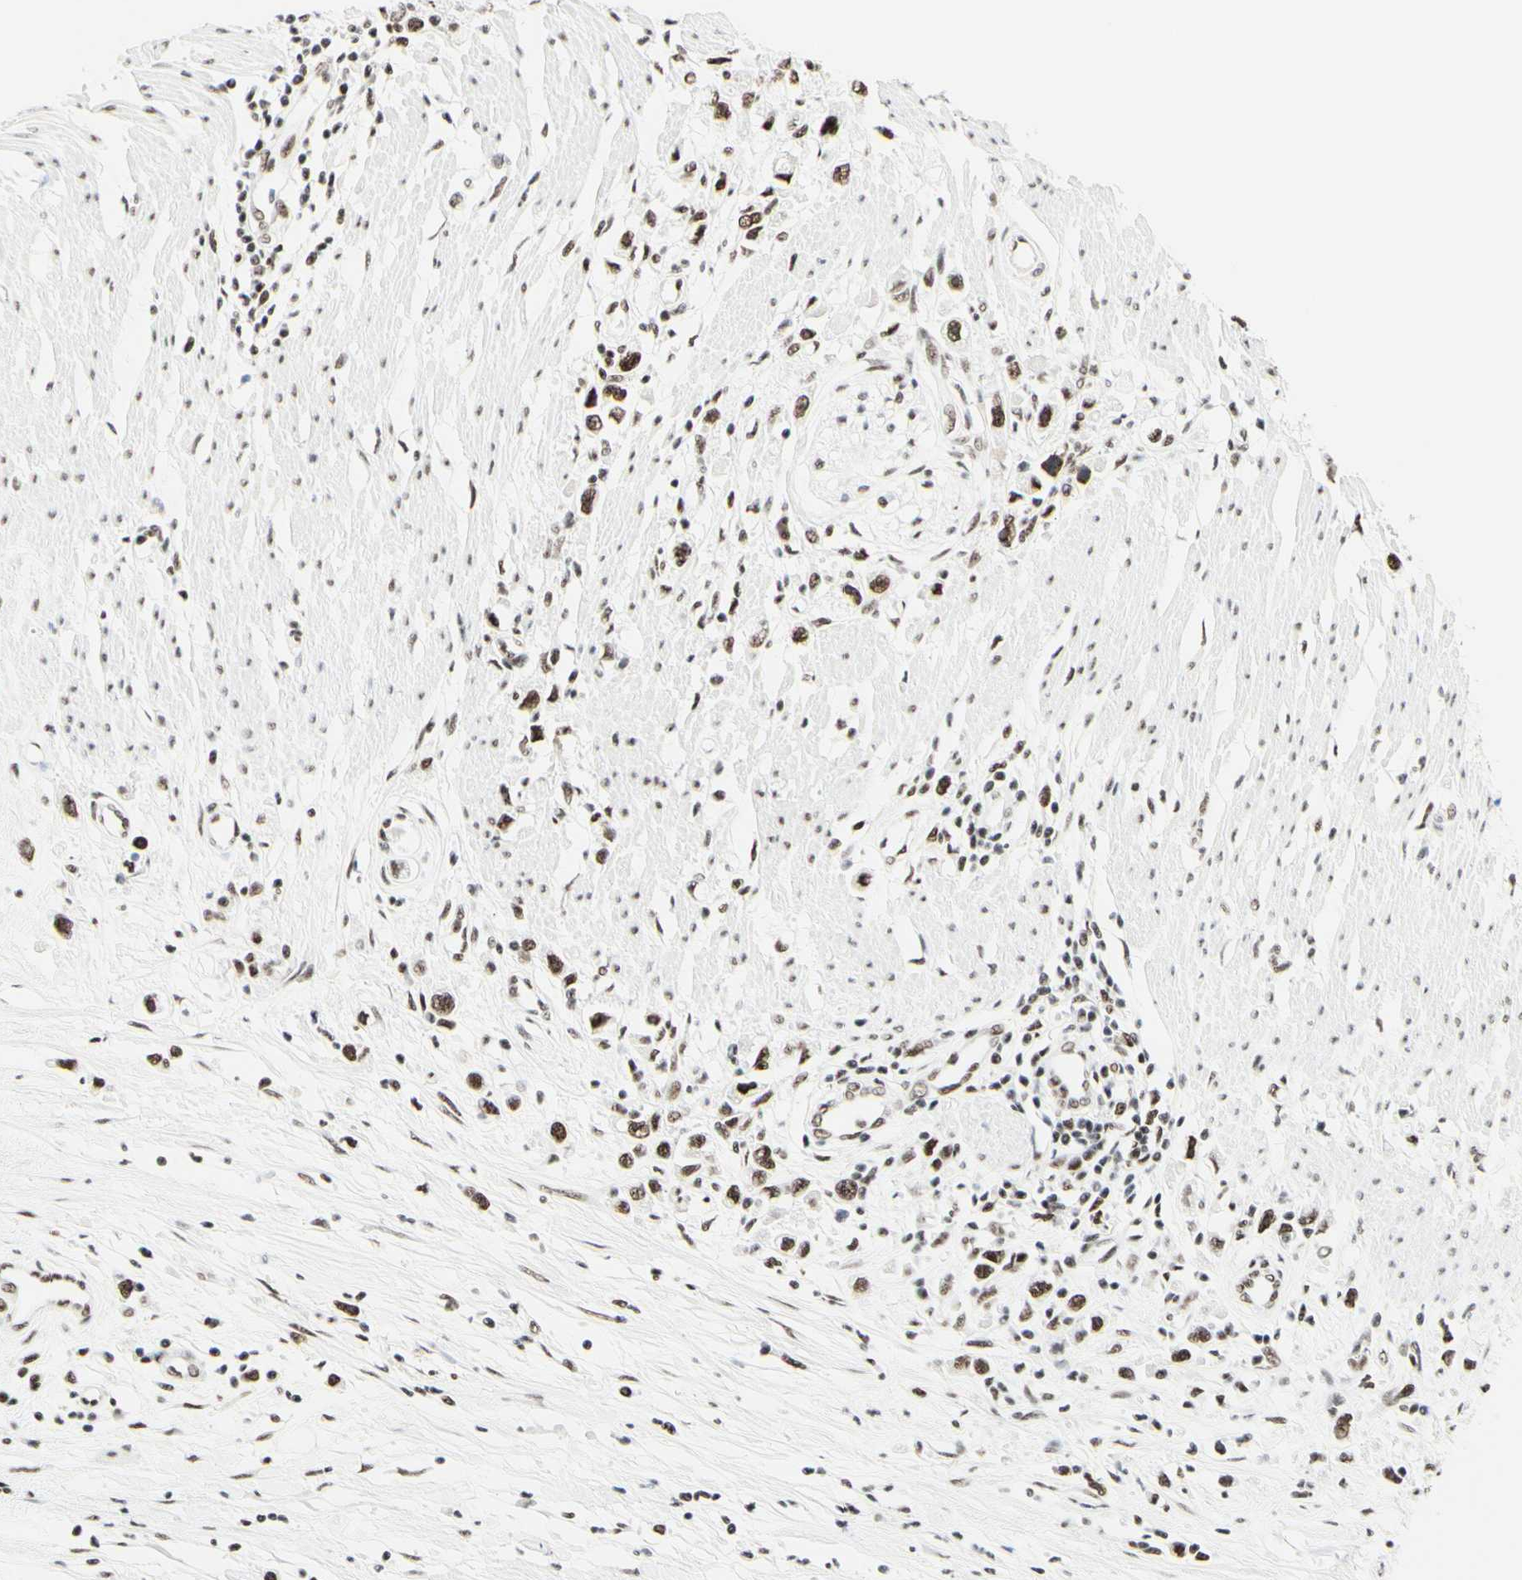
{"staining": {"intensity": "moderate", "quantity": ">75%", "location": "nuclear"}, "tissue": "stomach cancer", "cell_type": "Tumor cells", "image_type": "cancer", "snomed": [{"axis": "morphology", "description": "Adenocarcinoma, NOS"}, {"axis": "topography", "description": "Stomach"}], "caption": "IHC image of human stomach cancer stained for a protein (brown), which demonstrates medium levels of moderate nuclear staining in approximately >75% of tumor cells.", "gene": "WTAP", "patient": {"sex": "female", "age": 59}}